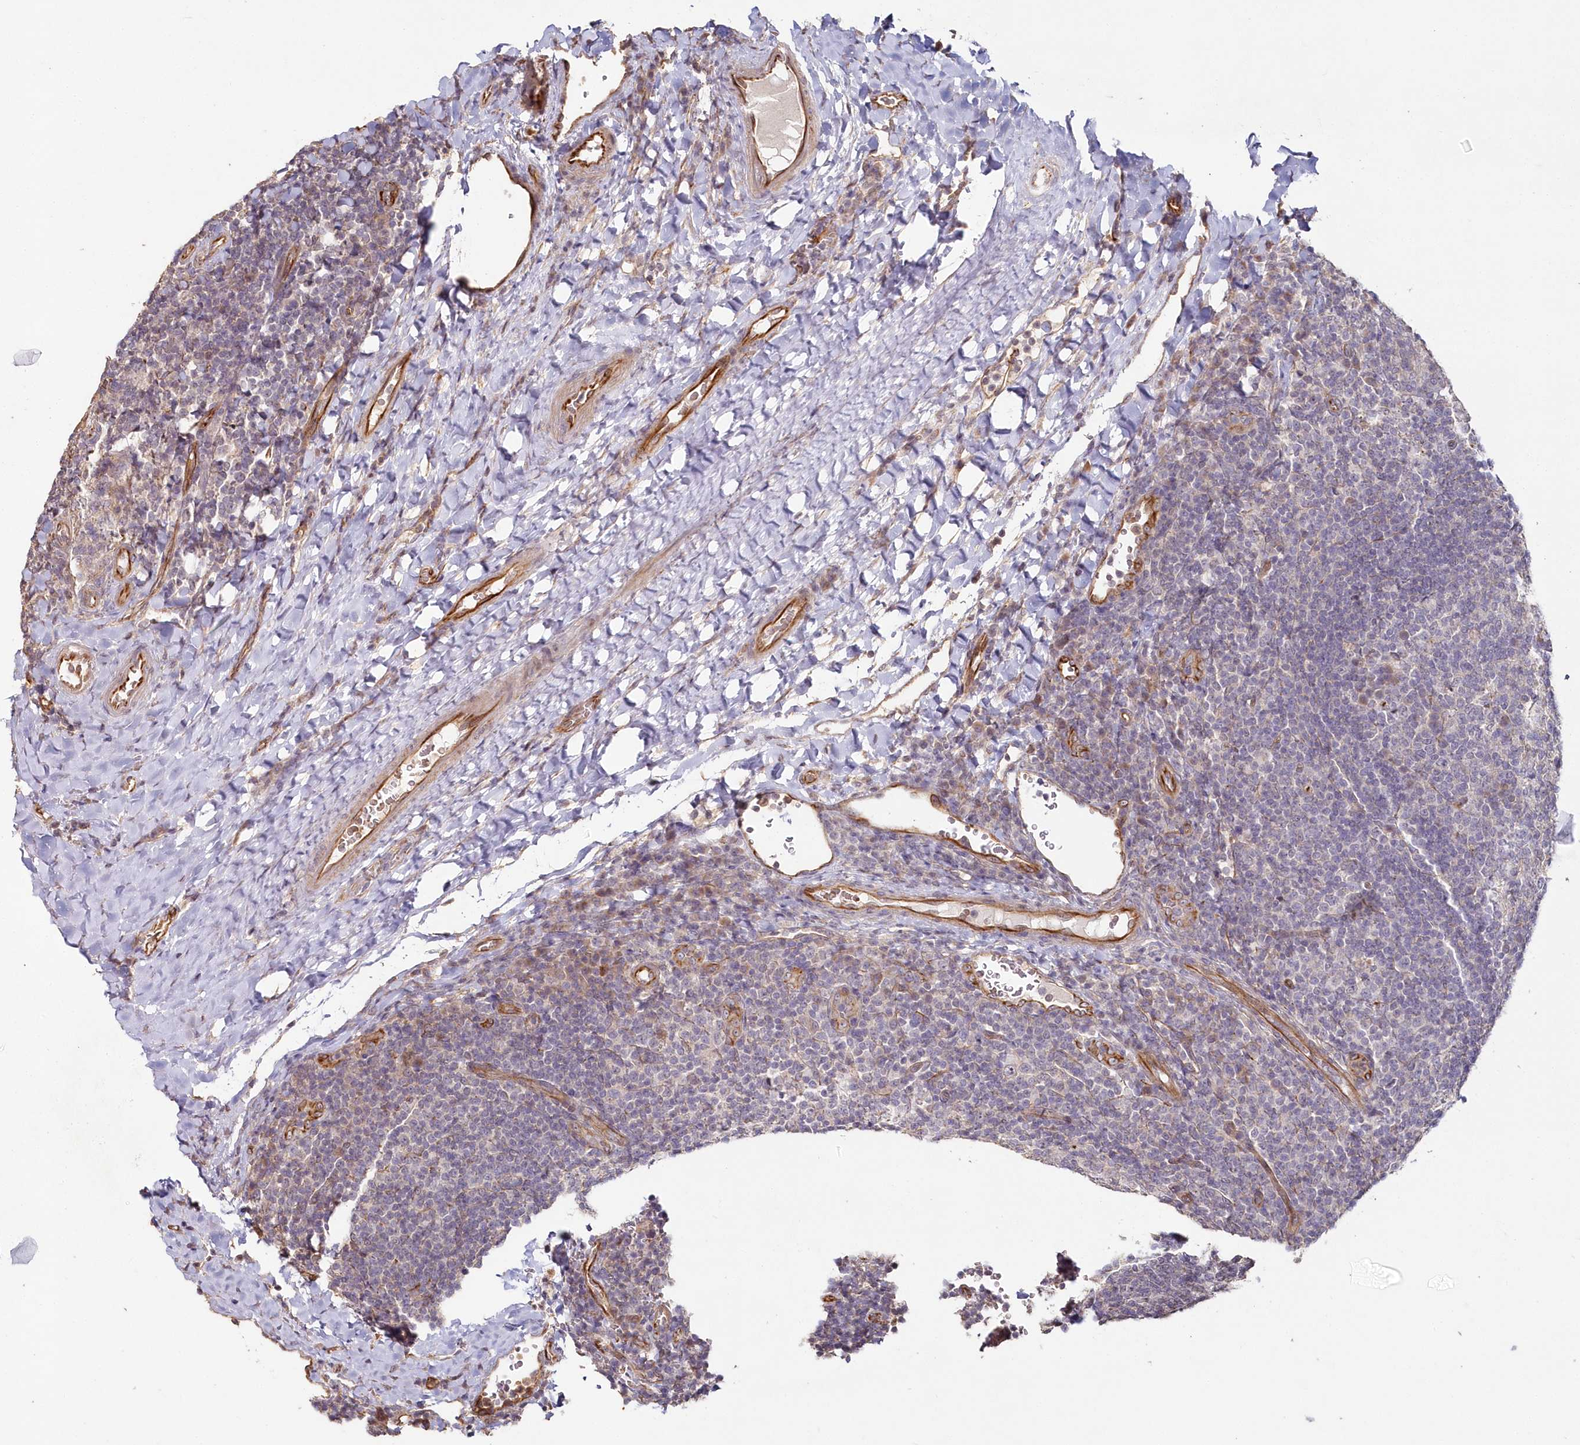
{"staining": {"intensity": "negative", "quantity": "none", "location": "none"}, "tissue": "tonsil", "cell_type": "Germinal center cells", "image_type": "normal", "snomed": [{"axis": "morphology", "description": "Normal tissue, NOS"}, {"axis": "topography", "description": "Tonsil"}], "caption": "Immunohistochemistry (IHC) photomicrograph of unremarkable tonsil: human tonsil stained with DAB displays no significant protein expression in germinal center cells.", "gene": "HYCC2", "patient": {"sex": "male", "age": 17}}